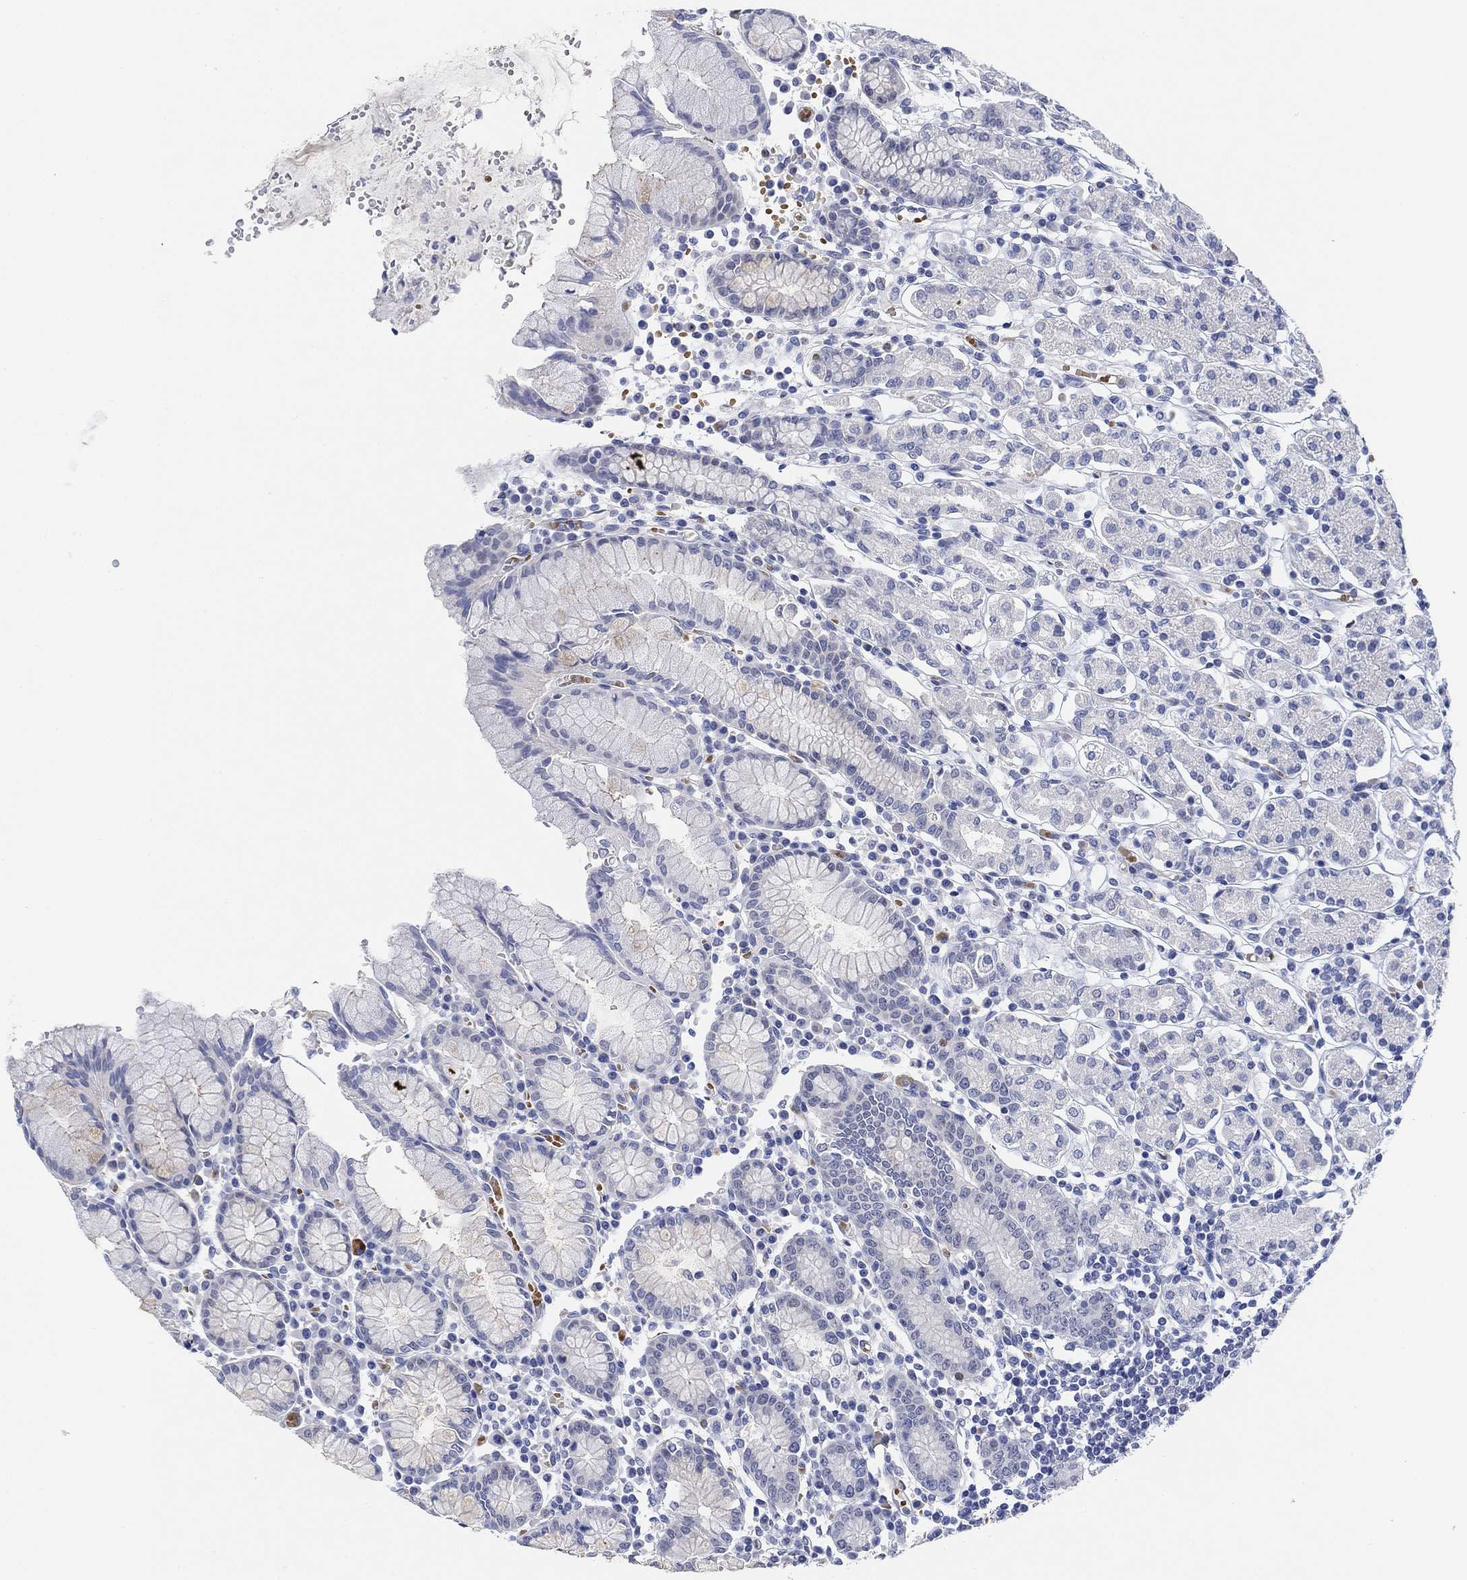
{"staining": {"intensity": "negative", "quantity": "none", "location": "none"}, "tissue": "stomach", "cell_type": "Glandular cells", "image_type": "normal", "snomed": [{"axis": "morphology", "description": "Normal tissue, NOS"}, {"axis": "topography", "description": "Stomach, upper"}, {"axis": "topography", "description": "Stomach"}], "caption": "This is an immunohistochemistry micrograph of benign stomach. There is no positivity in glandular cells.", "gene": "PAX6", "patient": {"sex": "male", "age": 62}}